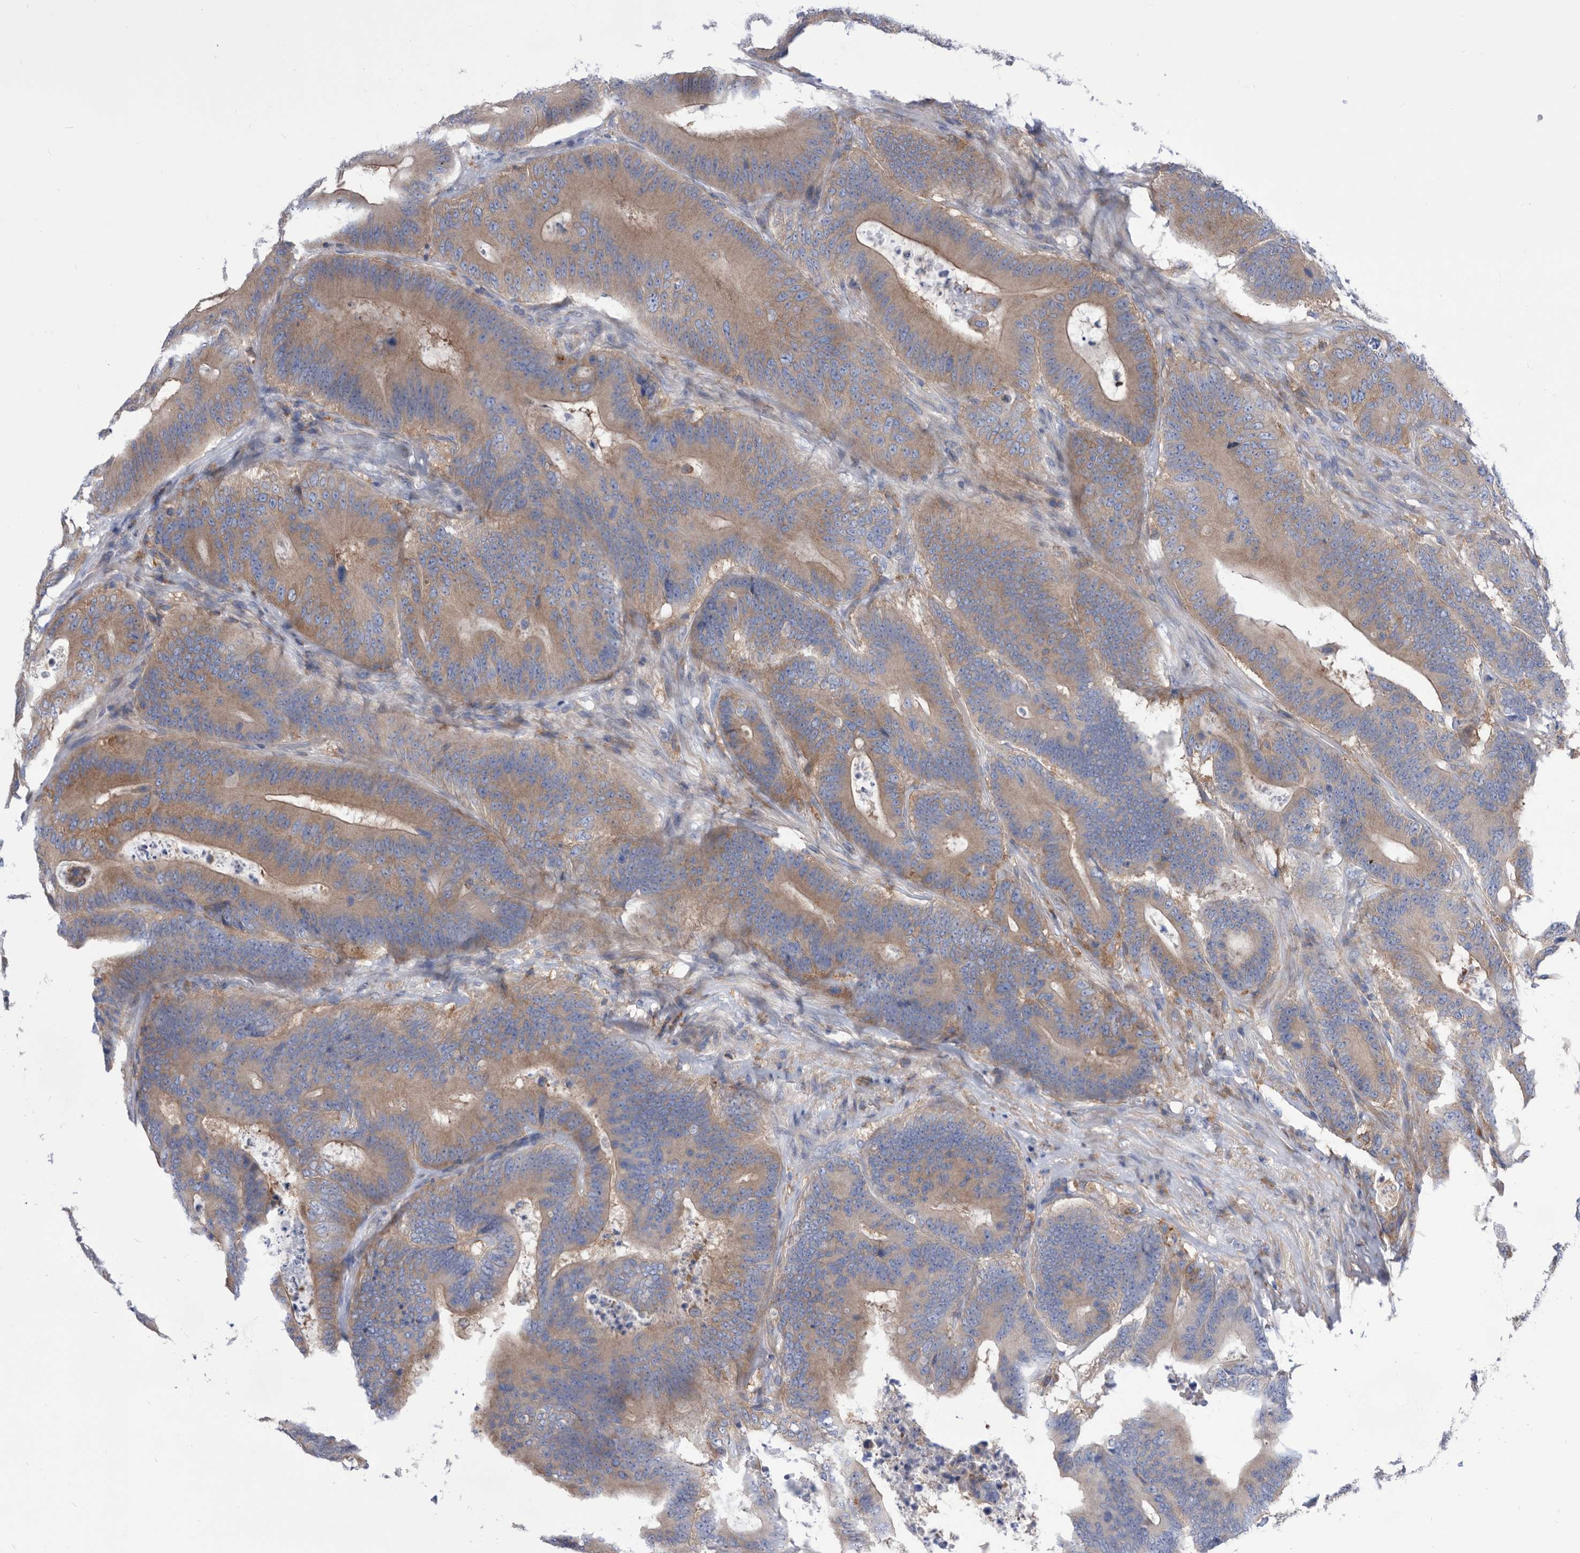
{"staining": {"intensity": "moderate", "quantity": ">75%", "location": "cytoplasmic/membranous"}, "tissue": "colorectal cancer", "cell_type": "Tumor cells", "image_type": "cancer", "snomed": [{"axis": "morphology", "description": "Adenocarcinoma, NOS"}, {"axis": "topography", "description": "Colon"}], "caption": "IHC of adenocarcinoma (colorectal) reveals medium levels of moderate cytoplasmic/membranous expression in approximately >75% of tumor cells. (Stains: DAB (3,3'-diaminobenzidine) in brown, nuclei in blue, Microscopy: brightfield microscopy at high magnification).", "gene": "SMG7", "patient": {"sex": "male", "age": 83}}